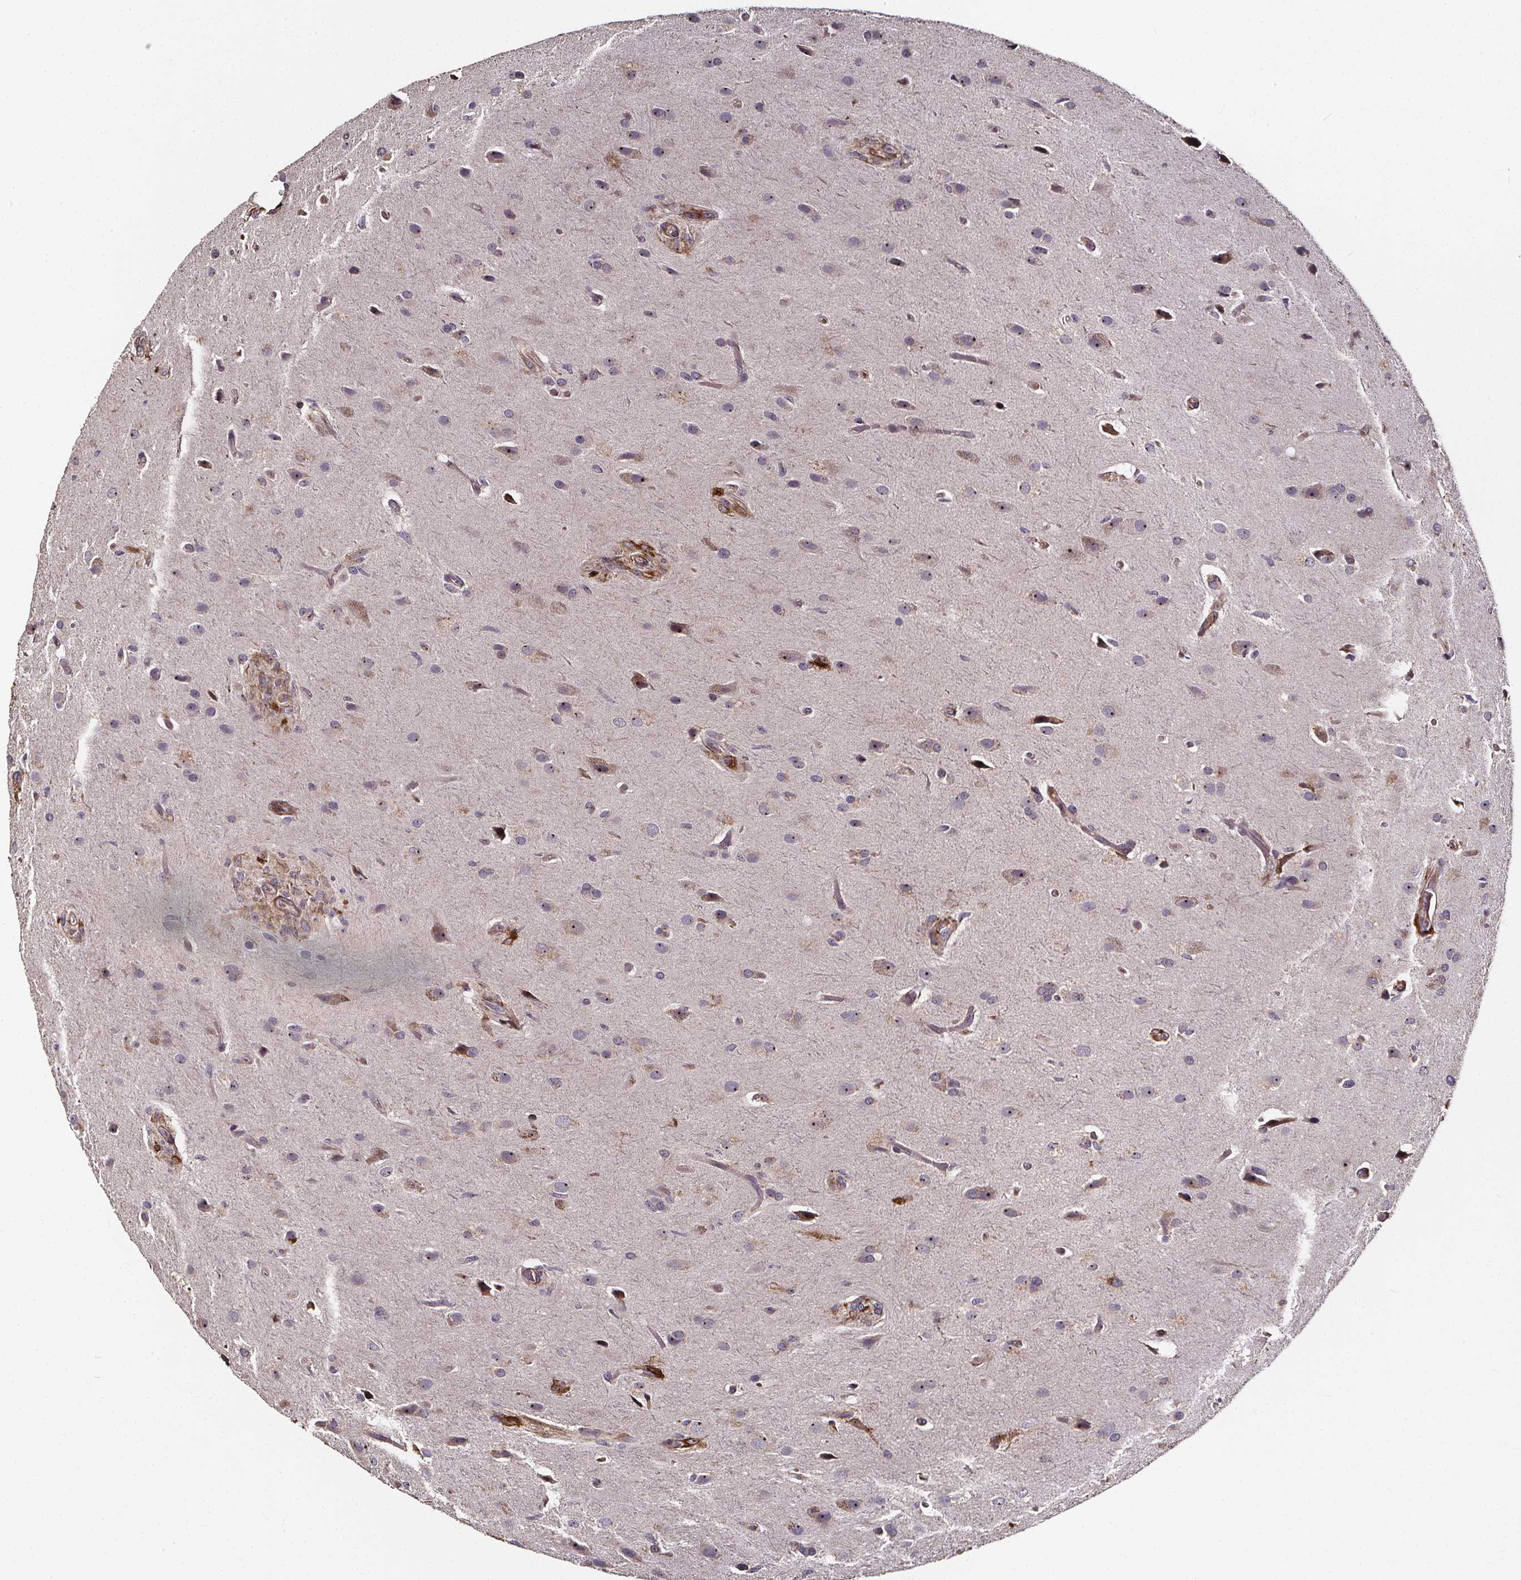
{"staining": {"intensity": "negative", "quantity": "none", "location": "none"}, "tissue": "glioma", "cell_type": "Tumor cells", "image_type": "cancer", "snomed": [{"axis": "morphology", "description": "Glioma, malignant, High grade"}, {"axis": "topography", "description": "Brain"}], "caption": "This photomicrograph is of malignant glioma (high-grade) stained with immunohistochemistry to label a protein in brown with the nuclei are counter-stained blue. There is no staining in tumor cells.", "gene": "AEBP1", "patient": {"sex": "male", "age": 68}}